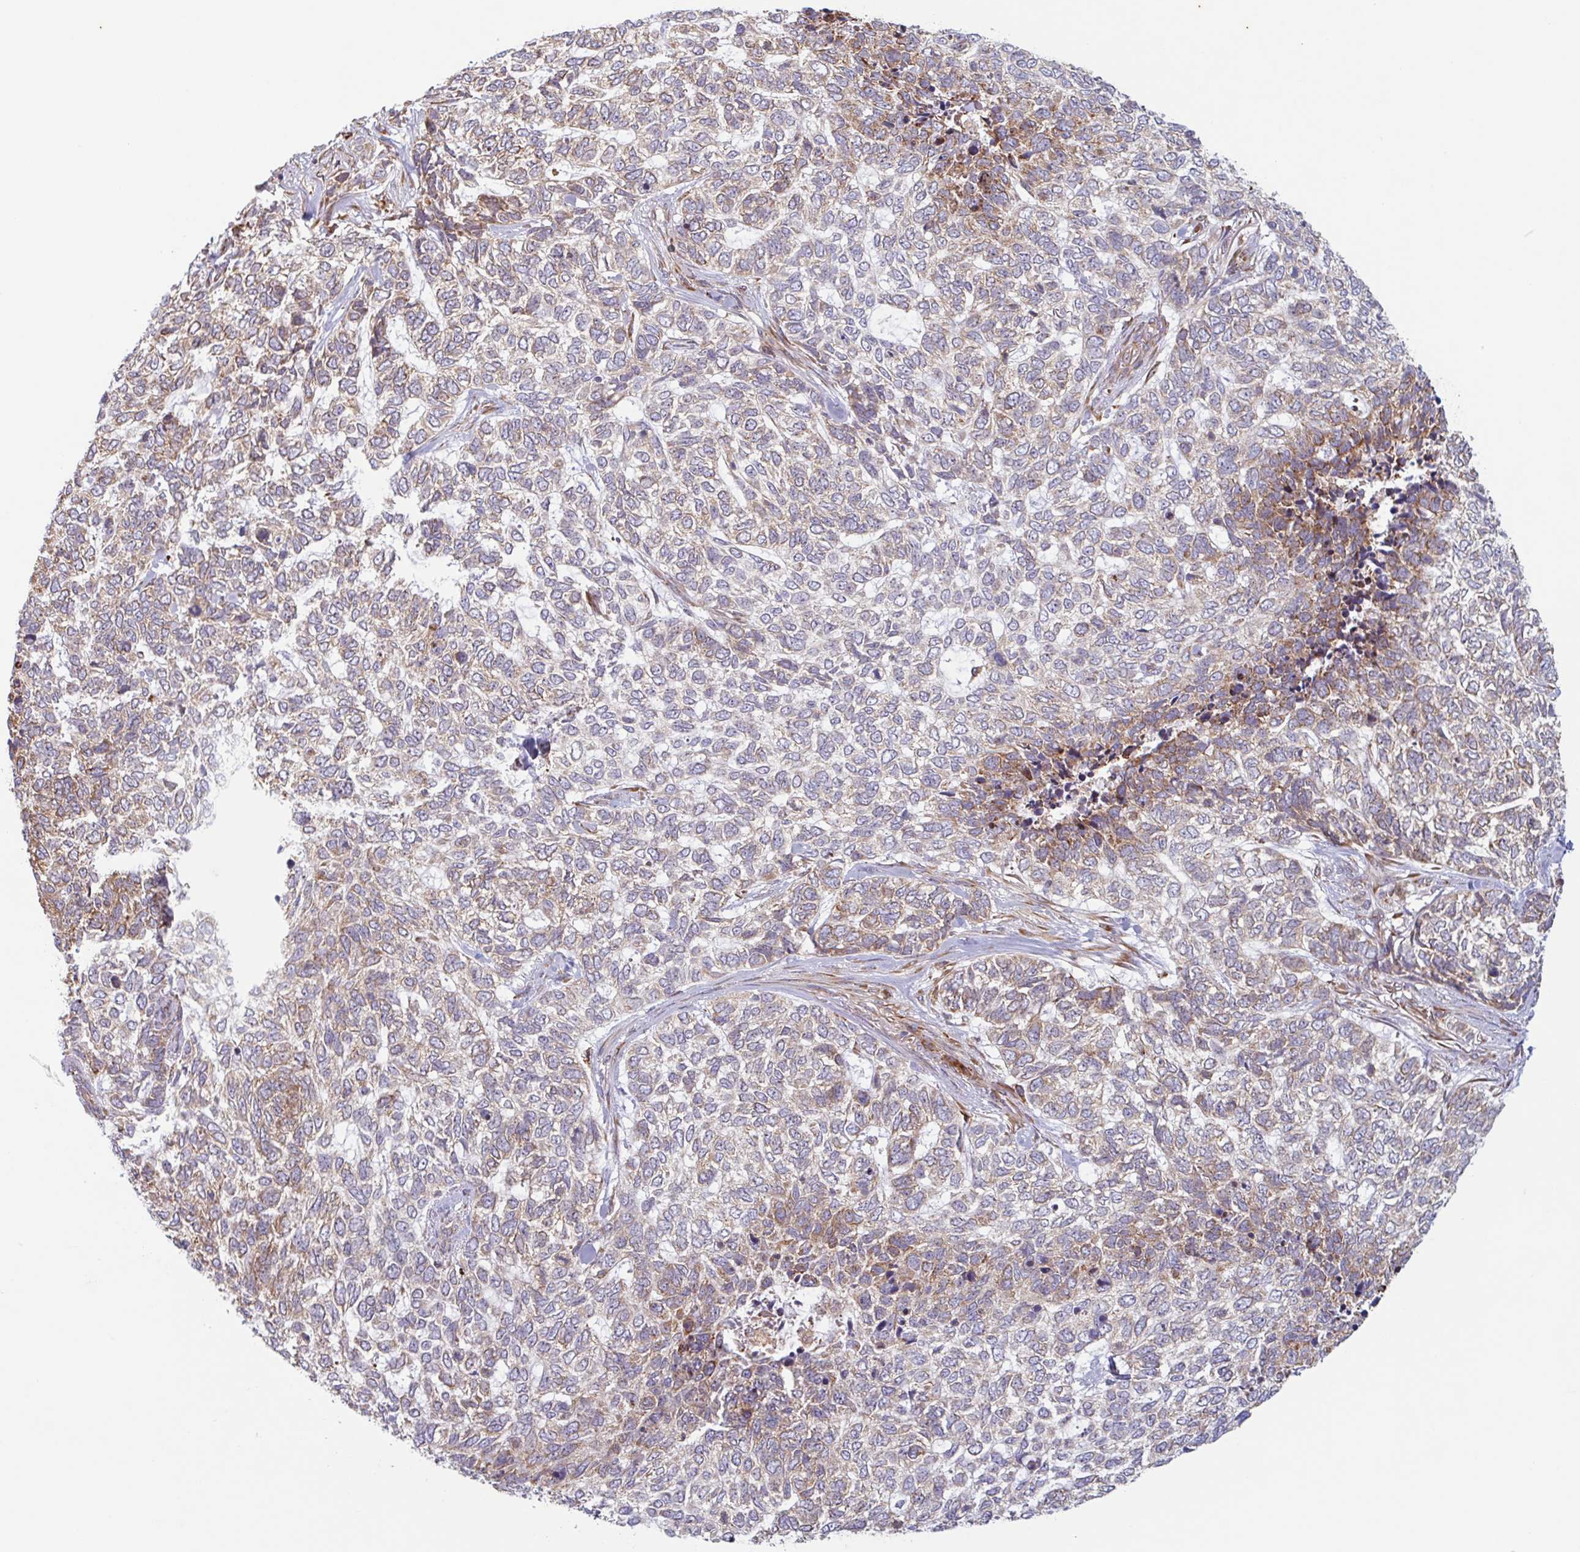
{"staining": {"intensity": "weak", "quantity": "25%-75%", "location": "cytoplasmic/membranous"}, "tissue": "skin cancer", "cell_type": "Tumor cells", "image_type": "cancer", "snomed": [{"axis": "morphology", "description": "Basal cell carcinoma"}, {"axis": "topography", "description": "Skin"}], "caption": "The immunohistochemical stain highlights weak cytoplasmic/membranous positivity in tumor cells of skin cancer (basal cell carcinoma) tissue.", "gene": "RIT1", "patient": {"sex": "female", "age": 65}}